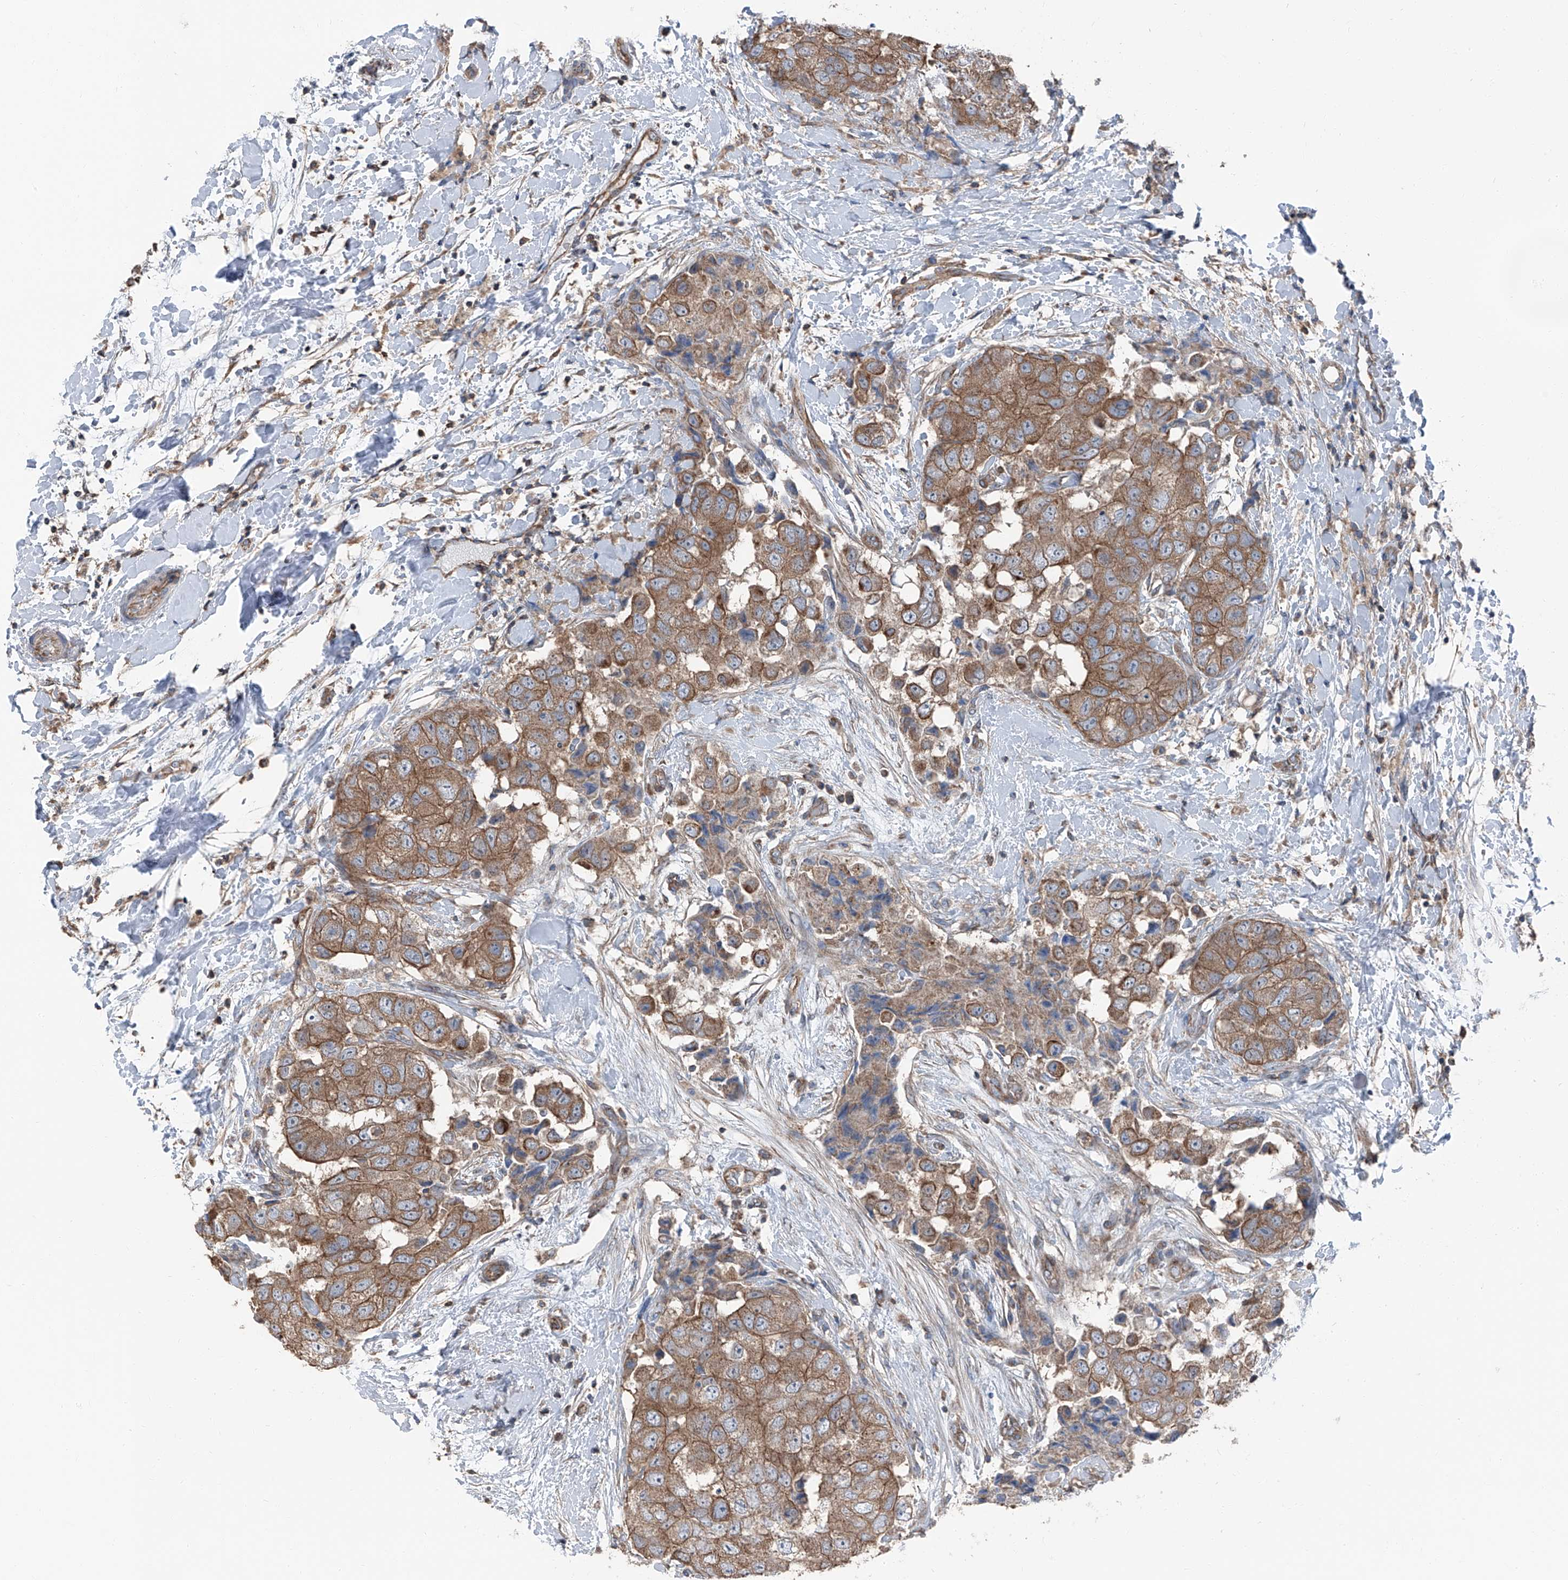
{"staining": {"intensity": "moderate", "quantity": ">75%", "location": "cytoplasmic/membranous"}, "tissue": "breast cancer", "cell_type": "Tumor cells", "image_type": "cancer", "snomed": [{"axis": "morphology", "description": "Normal tissue, NOS"}, {"axis": "morphology", "description": "Duct carcinoma"}, {"axis": "topography", "description": "Breast"}], "caption": "Immunohistochemical staining of human breast intraductal carcinoma demonstrates moderate cytoplasmic/membranous protein staining in approximately >75% of tumor cells.", "gene": "GPR142", "patient": {"sex": "female", "age": 62}}